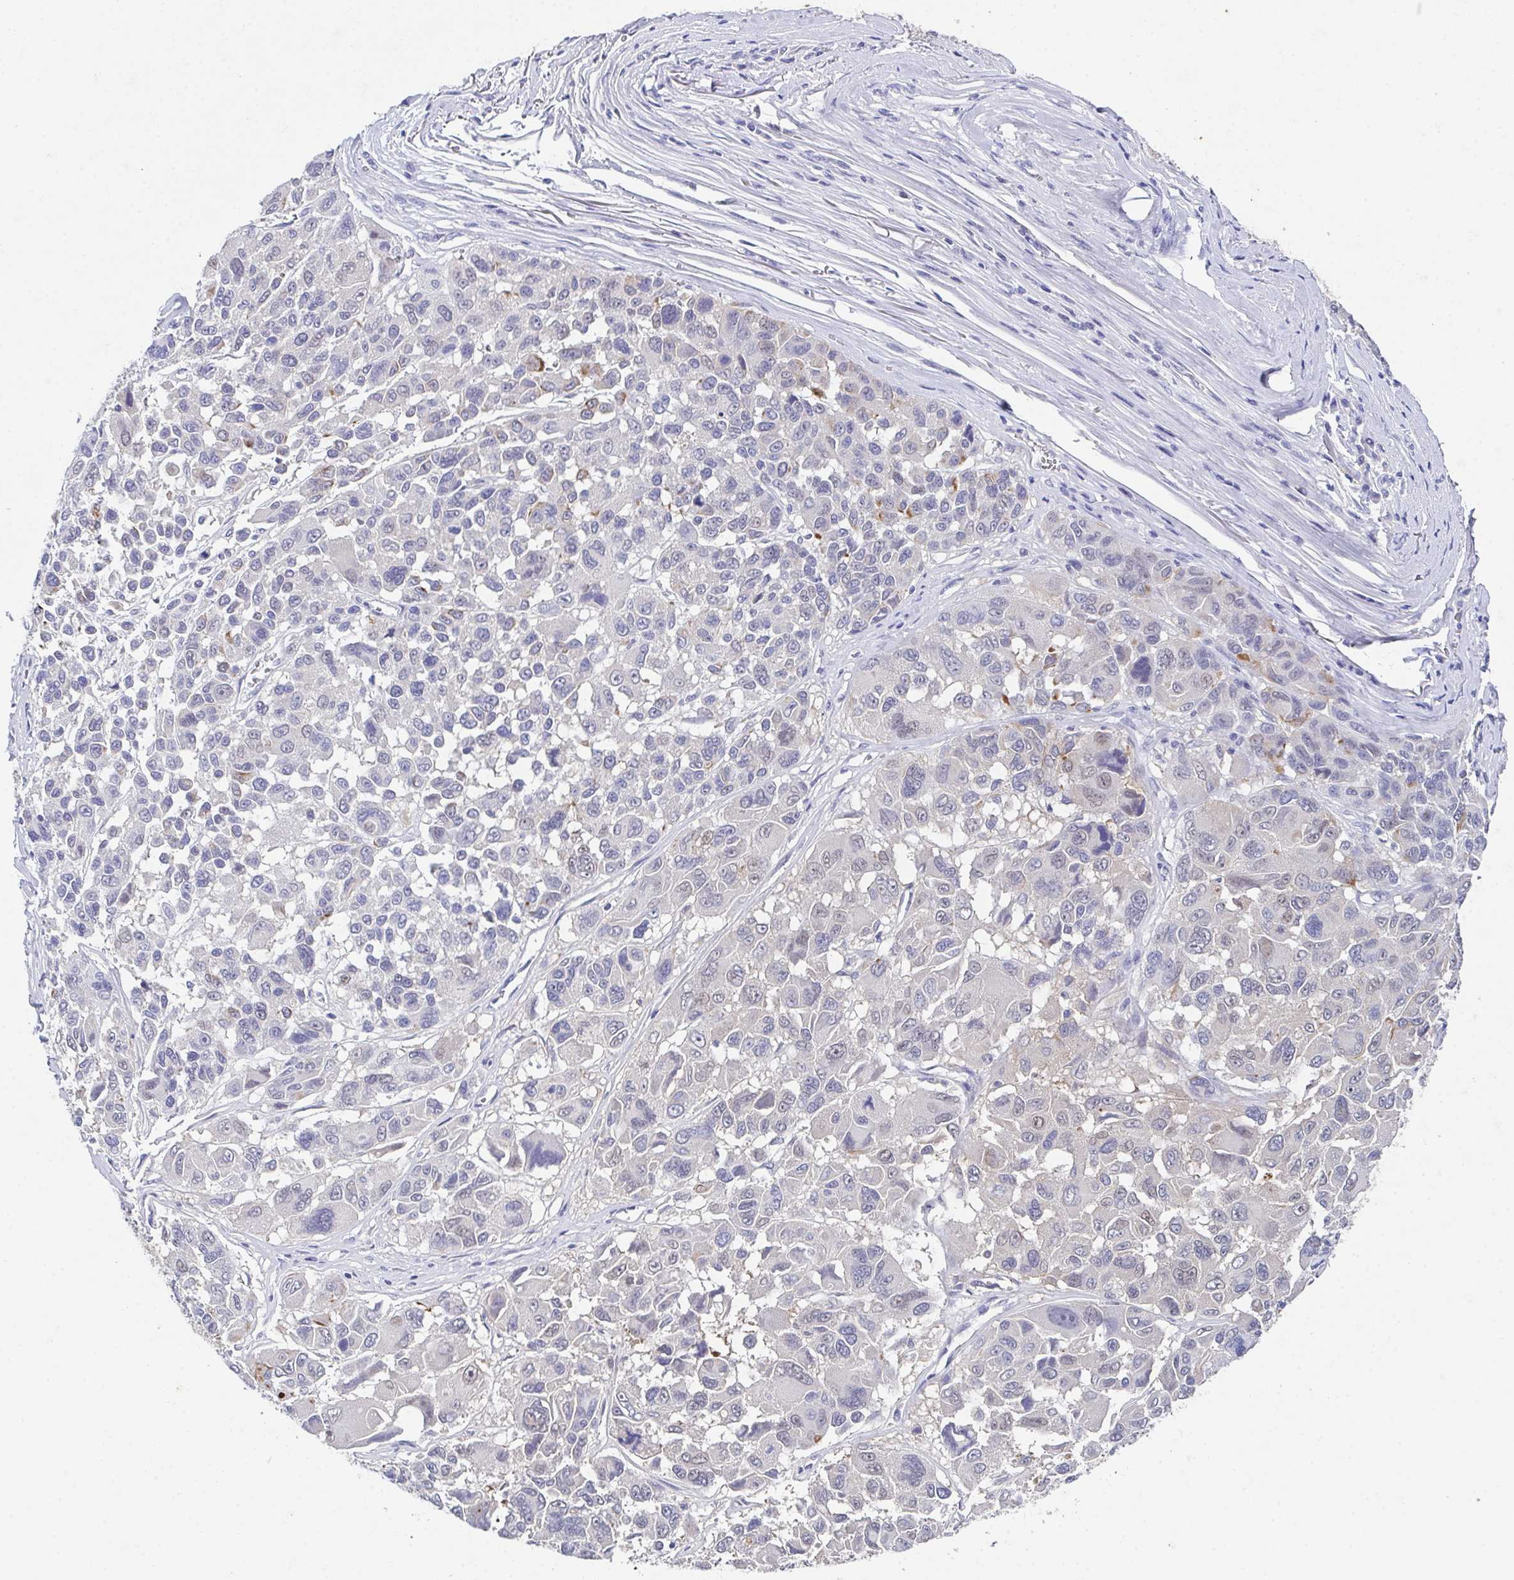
{"staining": {"intensity": "negative", "quantity": "none", "location": "none"}, "tissue": "melanoma", "cell_type": "Tumor cells", "image_type": "cancer", "snomed": [{"axis": "morphology", "description": "Malignant melanoma, NOS"}, {"axis": "topography", "description": "Skin"}], "caption": "Immunohistochemistry photomicrograph of human melanoma stained for a protein (brown), which exhibits no positivity in tumor cells.", "gene": "SSC4D", "patient": {"sex": "female", "age": 66}}